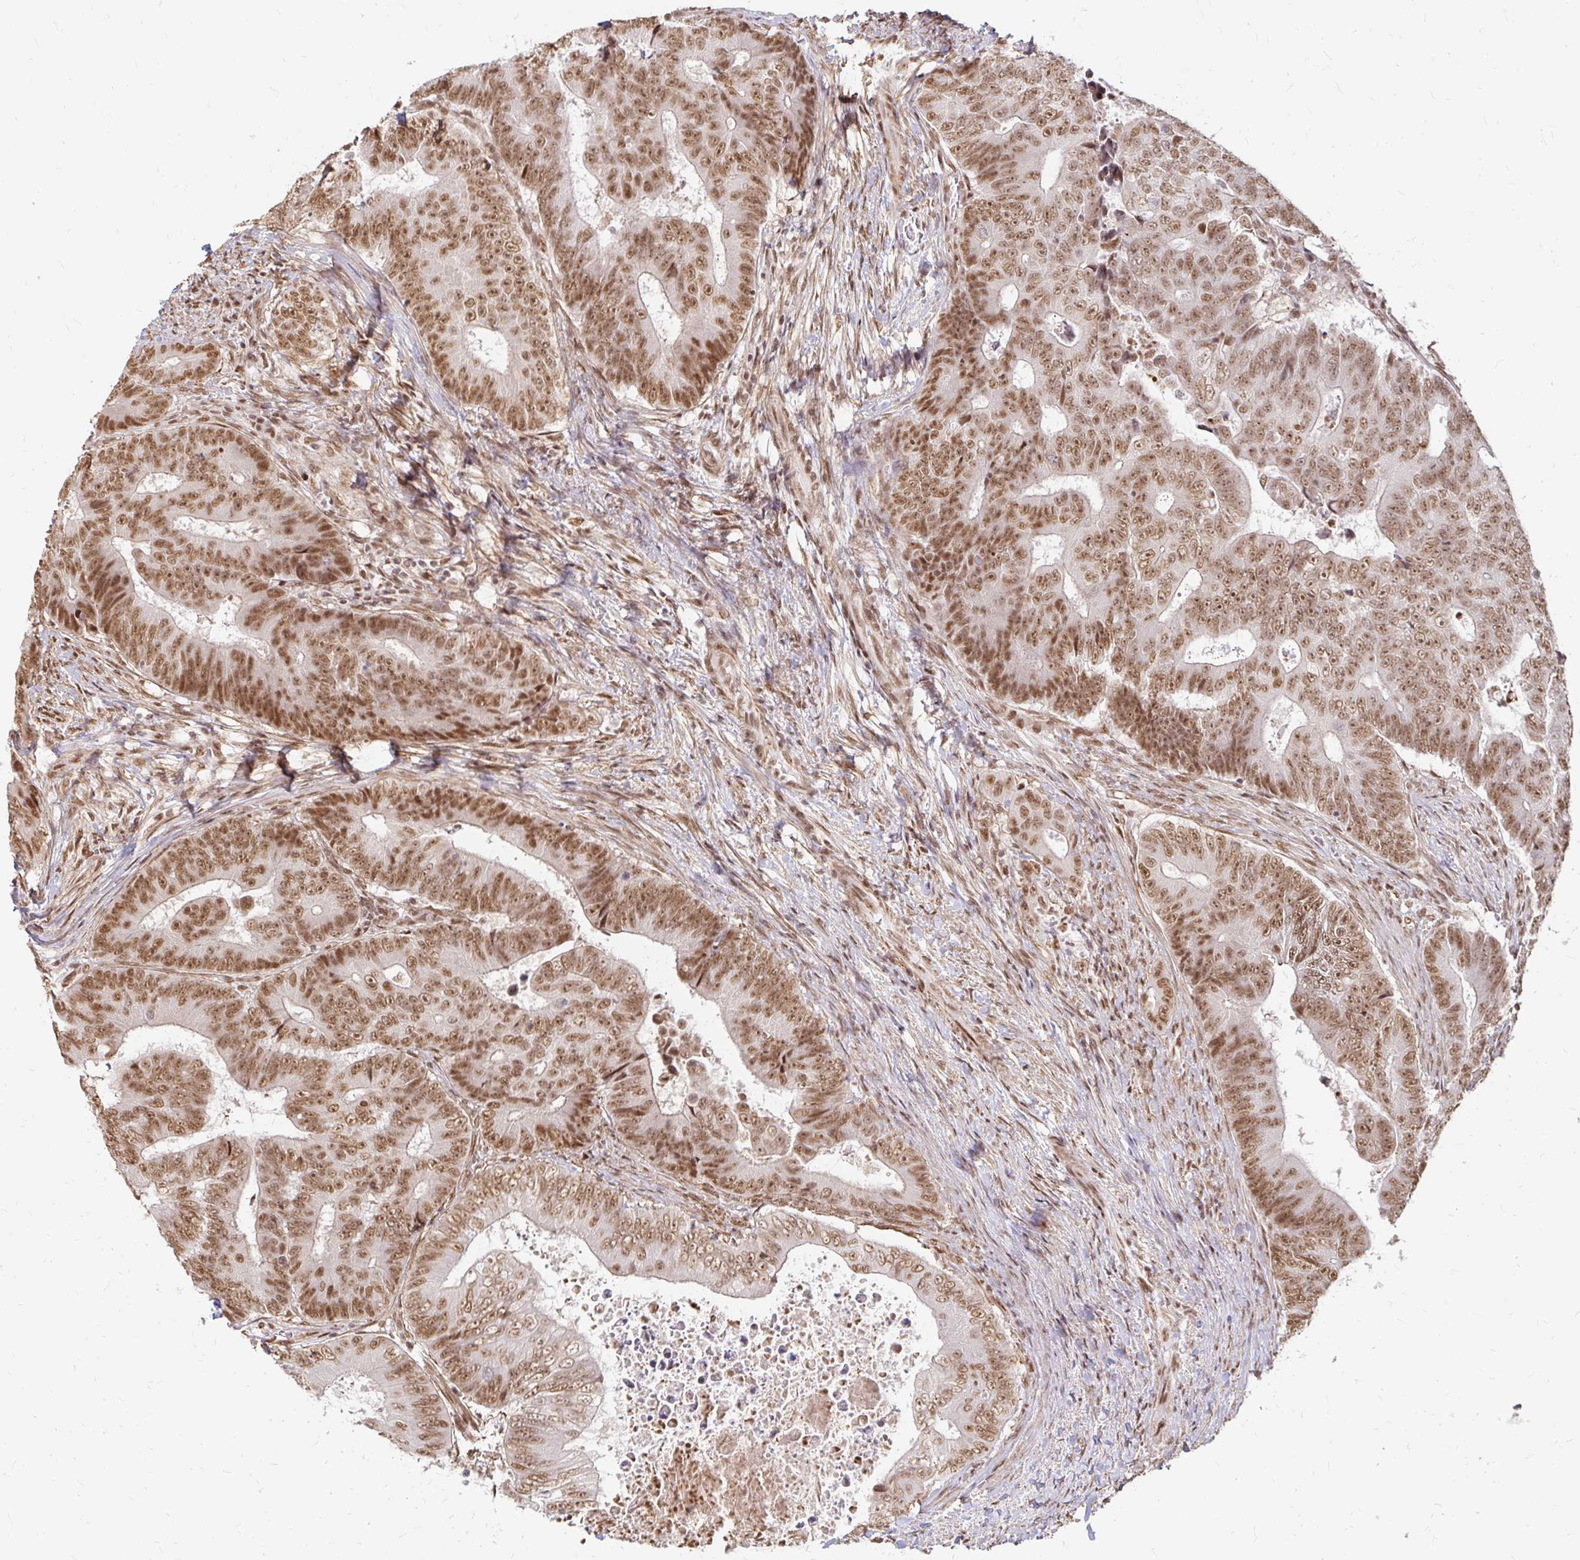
{"staining": {"intensity": "moderate", "quantity": ">75%", "location": "nuclear"}, "tissue": "colorectal cancer", "cell_type": "Tumor cells", "image_type": "cancer", "snomed": [{"axis": "morphology", "description": "Adenocarcinoma, NOS"}, {"axis": "topography", "description": "Colon"}], "caption": "Human colorectal cancer (adenocarcinoma) stained for a protein (brown) reveals moderate nuclear positive staining in approximately >75% of tumor cells.", "gene": "HNRNPU", "patient": {"sex": "female", "age": 48}}